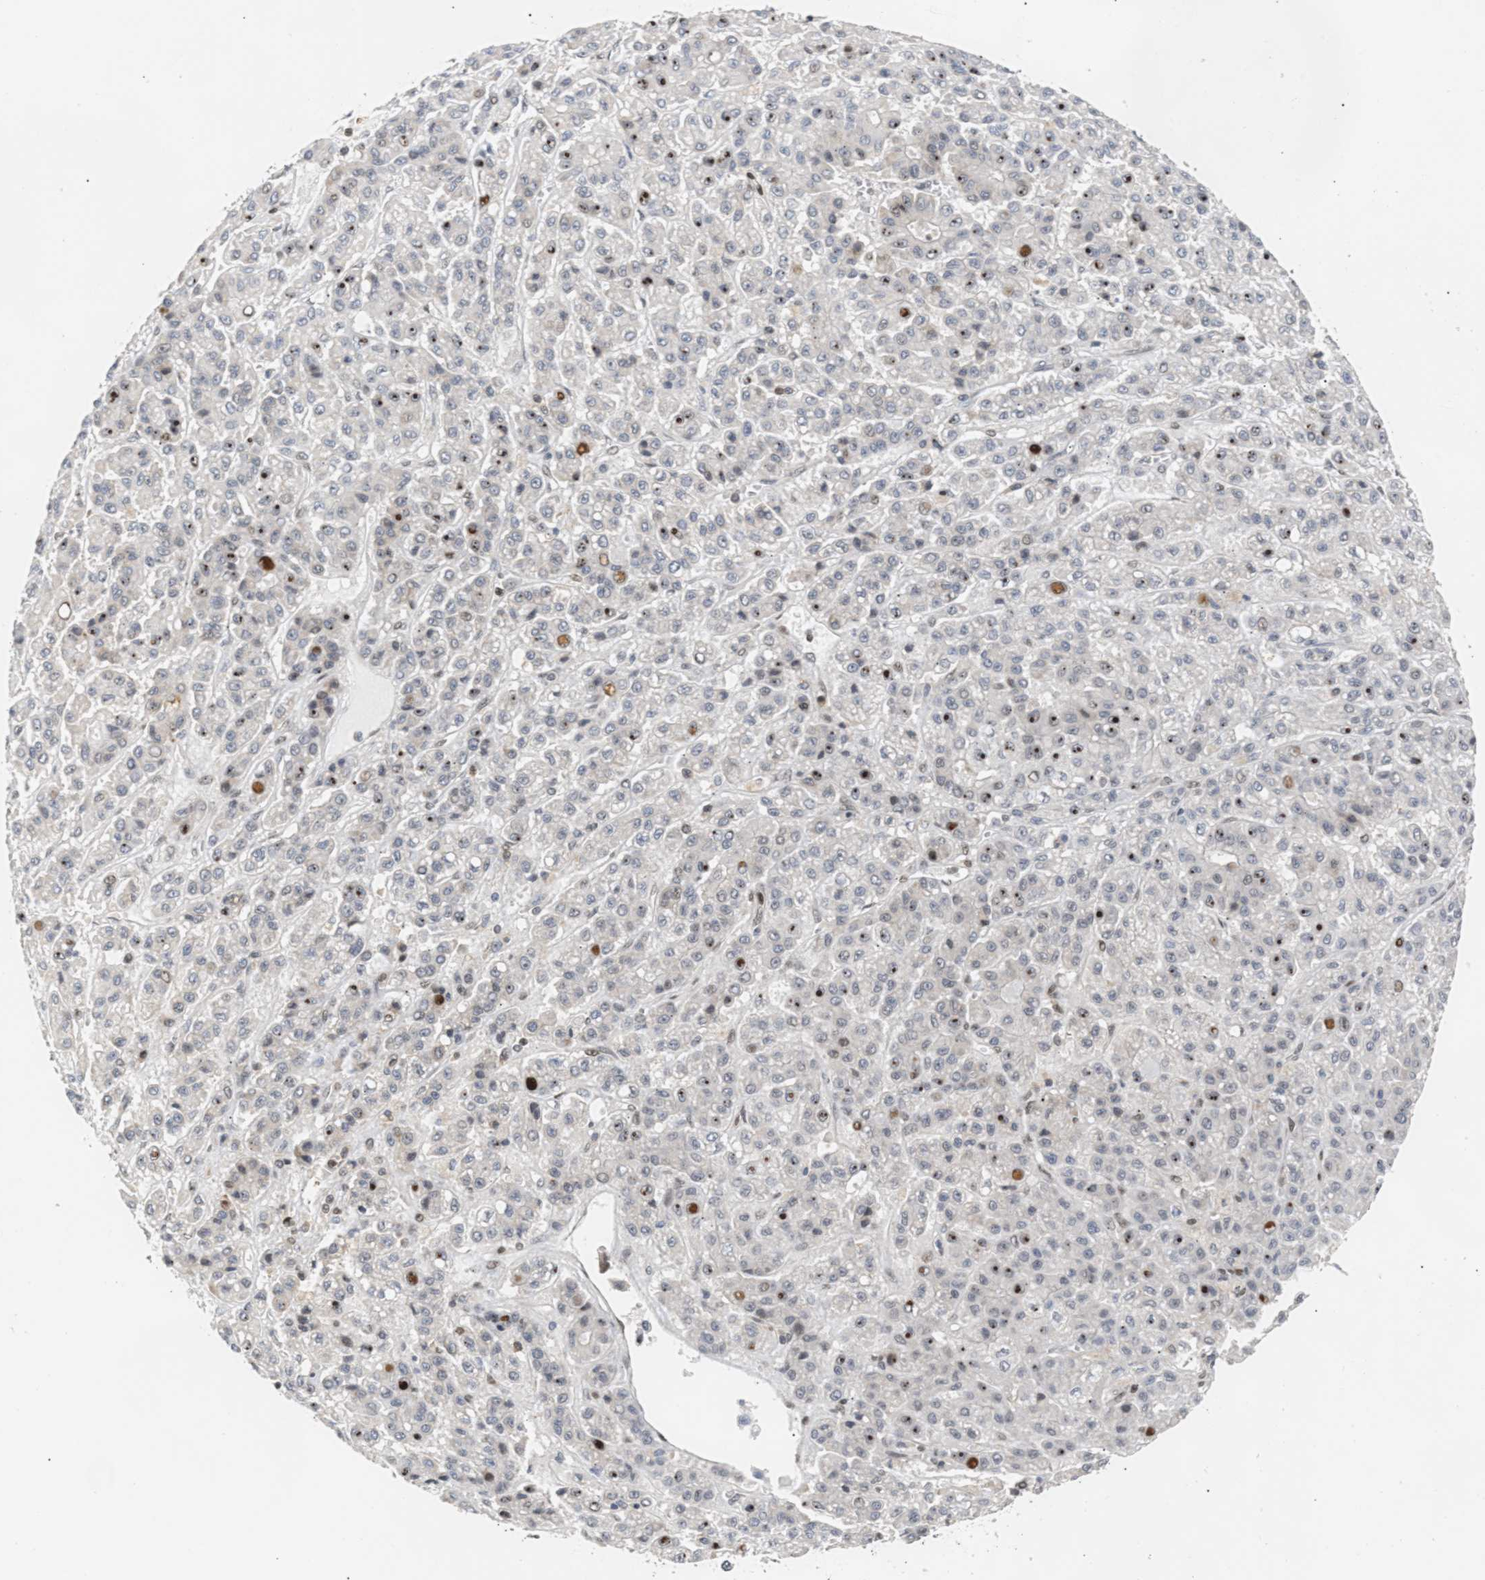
{"staining": {"intensity": "strong", "quantity": "25%-75%", "location": "nuclear"}, "tissue": "liver cancer", "cell_type": "Tumor cells", "image_type": "cancer", "snomed": [{"axis": "morphology", "description": "Carcinoma, Hepatocellular, NOS"}, {"axis": "topography", "description": "Liver"}], "caption": "The image shows a brown stain indicating the presence of a protein in the nuclear of tumor cells in hepatocellular carcinoma (liver).", "gene": "SSBP2", "patient": {"sex": "male", "age": 70}}